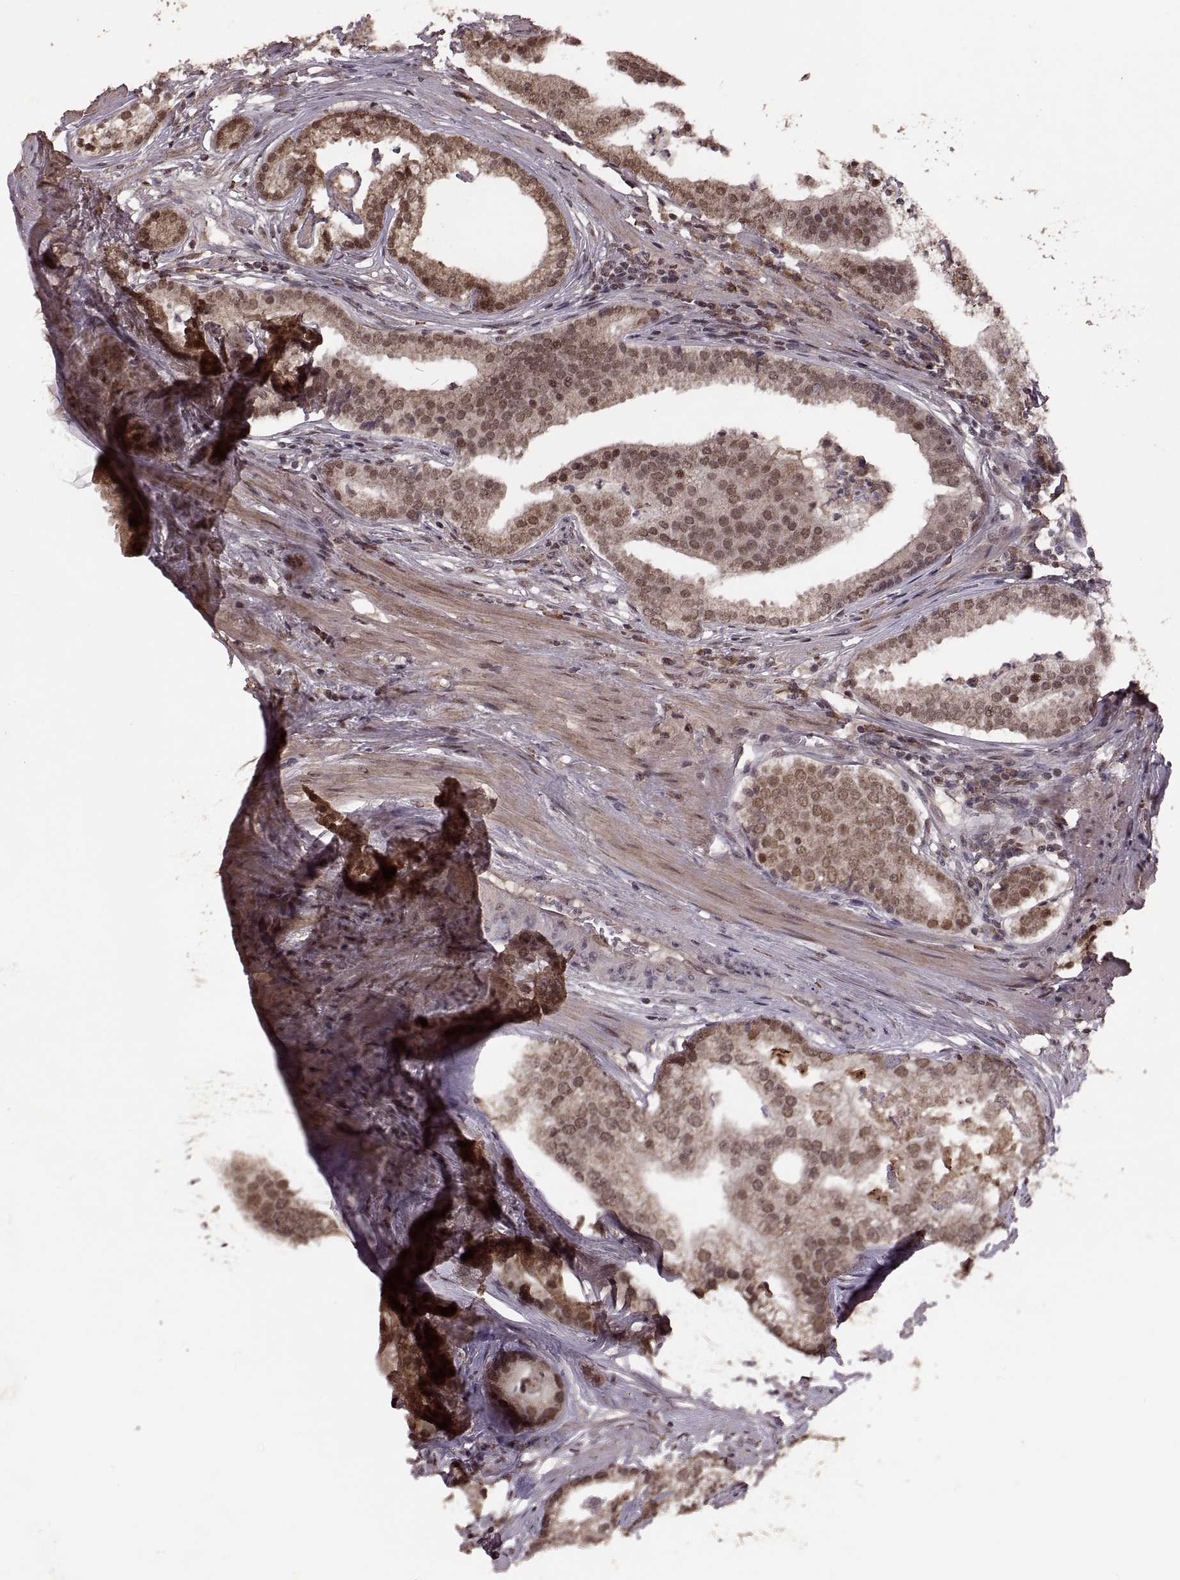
{"staining": {"intensity": "moderate", "quantity": ">75%", "location": "cytoplasmic/membranous,nuclear"}, "tissue": "prostate cancer", "cell_type": "Tumor cells", "image_type": "cancer", "snomed": [{"axis": "morphology", "description": "Adenocarcinoma, NOS"}, {"axis": "topography", "description": "Prostate and seminal vesicle, NOS"}, {"axis": "topography", "description": "Prostate"}], "caption": "IHC histopathology image of human prostate cancer stained for a protein (brown), which reveals medium levels of moderate cytoplasmic/membranous and nuclear positivity in approximately >75% of tumor cells.", "gene": "RFT1", "patient": {"sex": "male", "age": 44}}